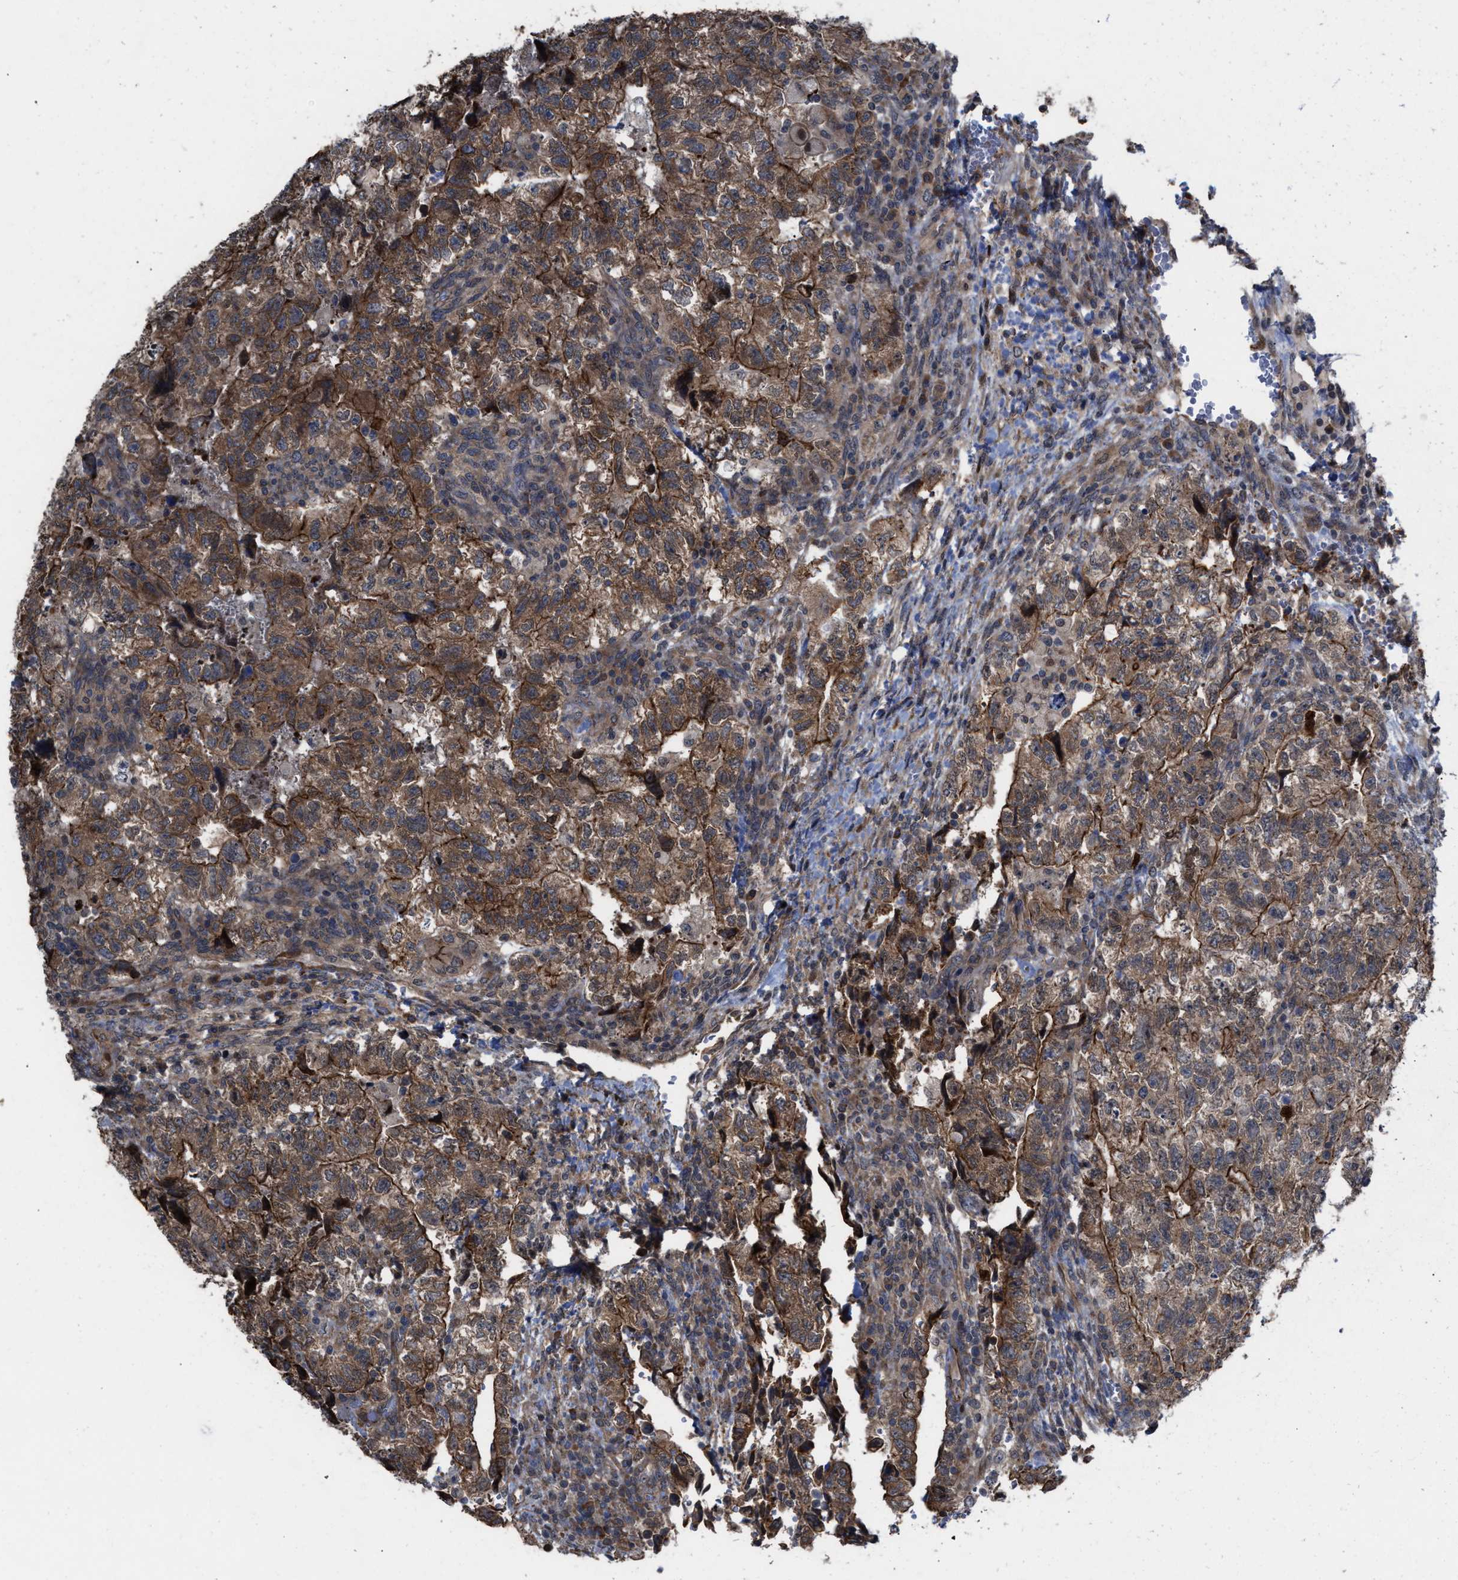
{"staining": {"intensity": "moderate", "quantity": ">75%", "location": "cytoplasmic/membranous"}, "tissue": "testis cancer", "cell_type": "Tumor cells", "image_type": "cancer", "snomed": [{"axis": "morphology", "description": "Carcinoma, Embryonal, NOS"}, {"axis": "topography", "description": "Testis"}], "caption": "Immunohistochemical staining of testis cancer displays medium levels of moderate cytoplasmic/membranous protein staining in approximately >75% of tumor cells.", "gene": "TP53BP2", "patient": {"sex": "male", "age": 36}}